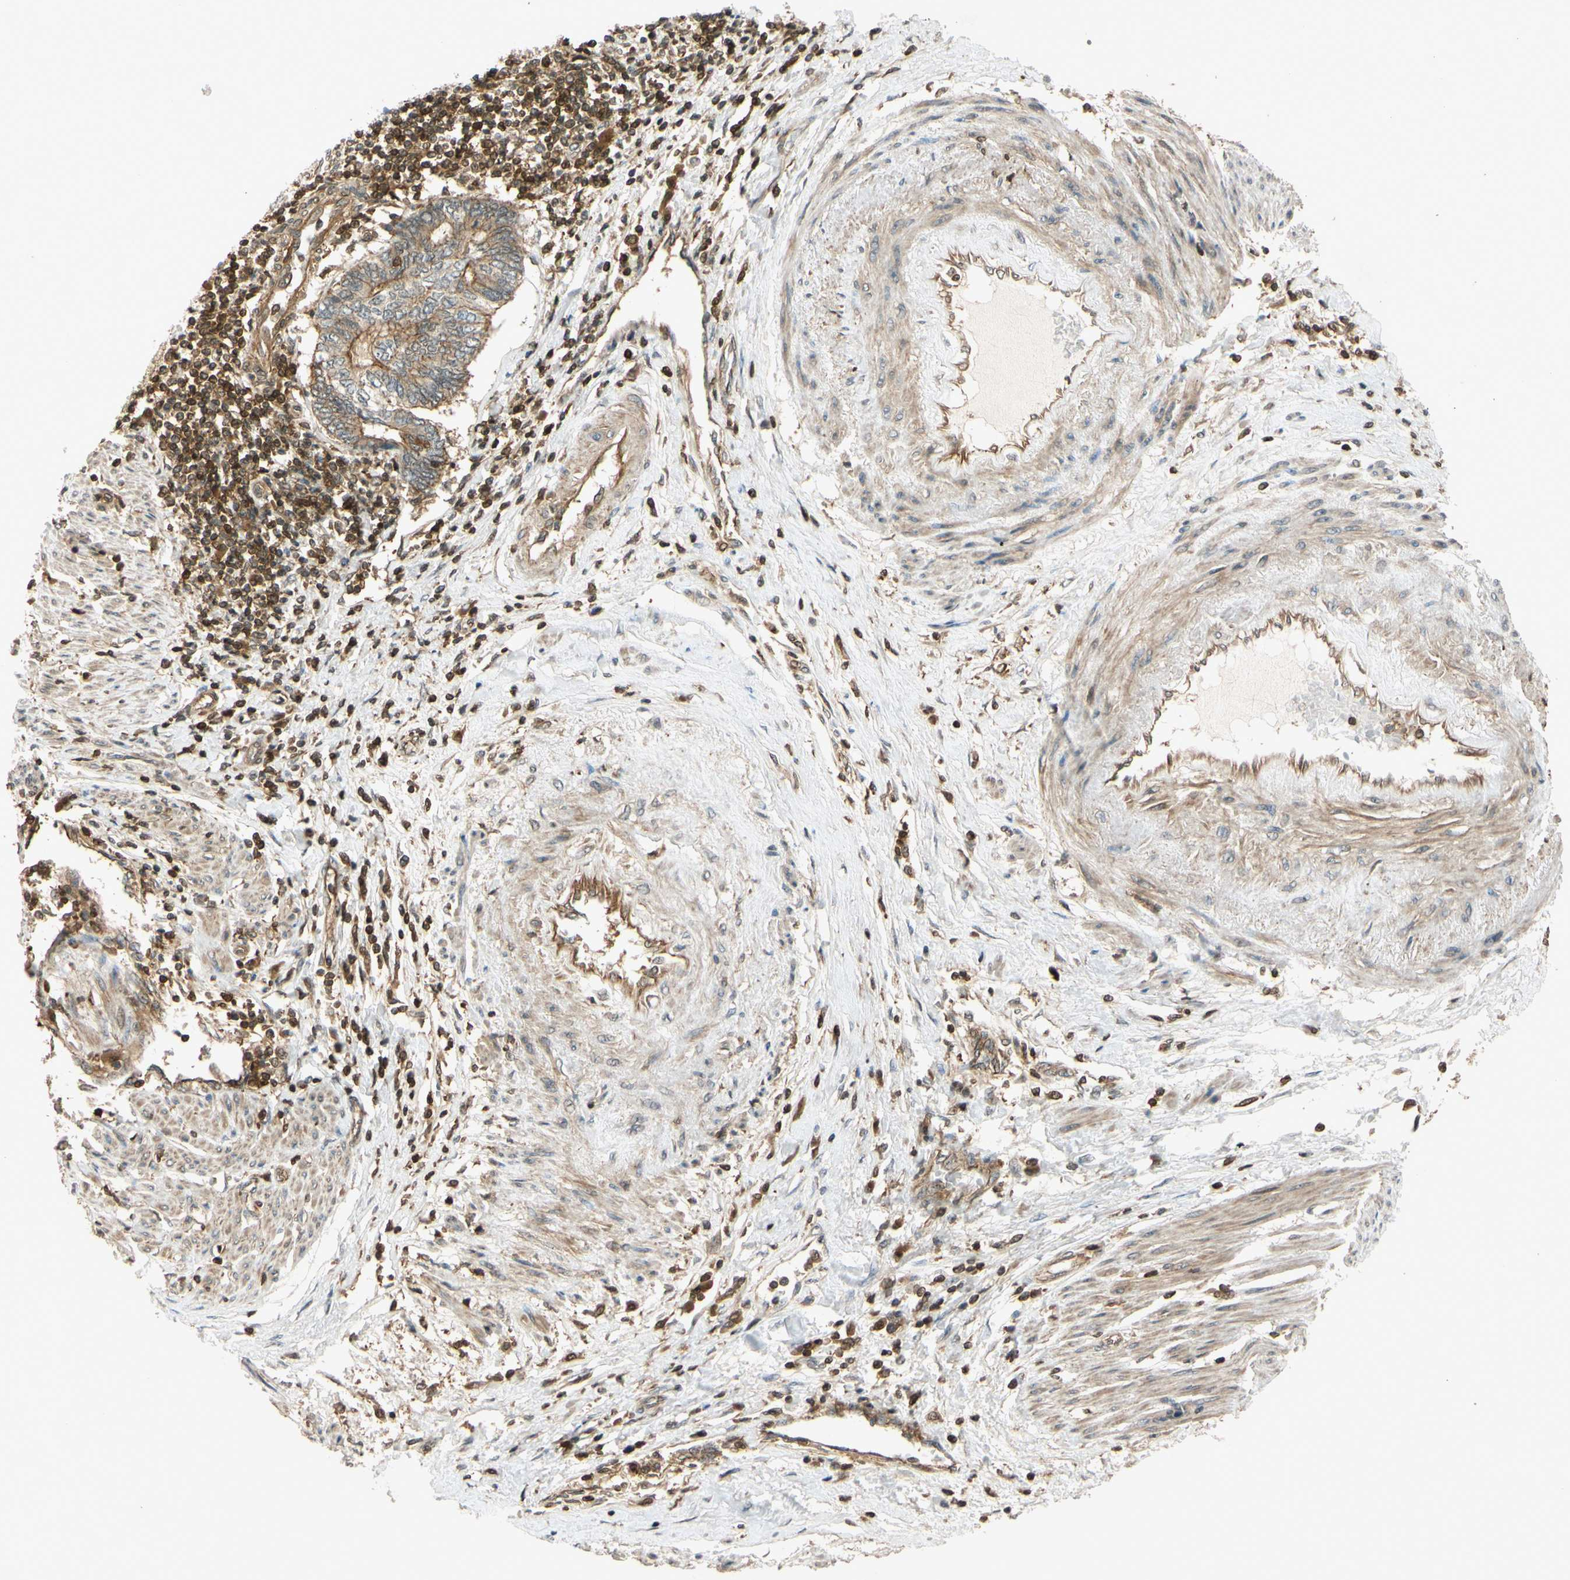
{"staining": {"intensity": "moderate", "quantity": "25%-75%", "location": "cytoplasmic/membranous"}, "tissue": "endometrial cancer", "cell_type": "Tumor cells", "image_type": "cancer", "snomed": [{"axis": "morphology", "description": "Adenocarcinoma, NOS"}, {"axis": "topography", "description": "Uterus"}, {"axis": "topography", "description": "Endometrium"}], "caption": "Immunohistochemical staining of endometrial cancer demonstrates medium levels of moderate cytoplasmic/membranous protein positivity in about 25%-75% of tumor cells.", "gene": "EPHA8", "patient": {"sex": "female", "age": 70}}